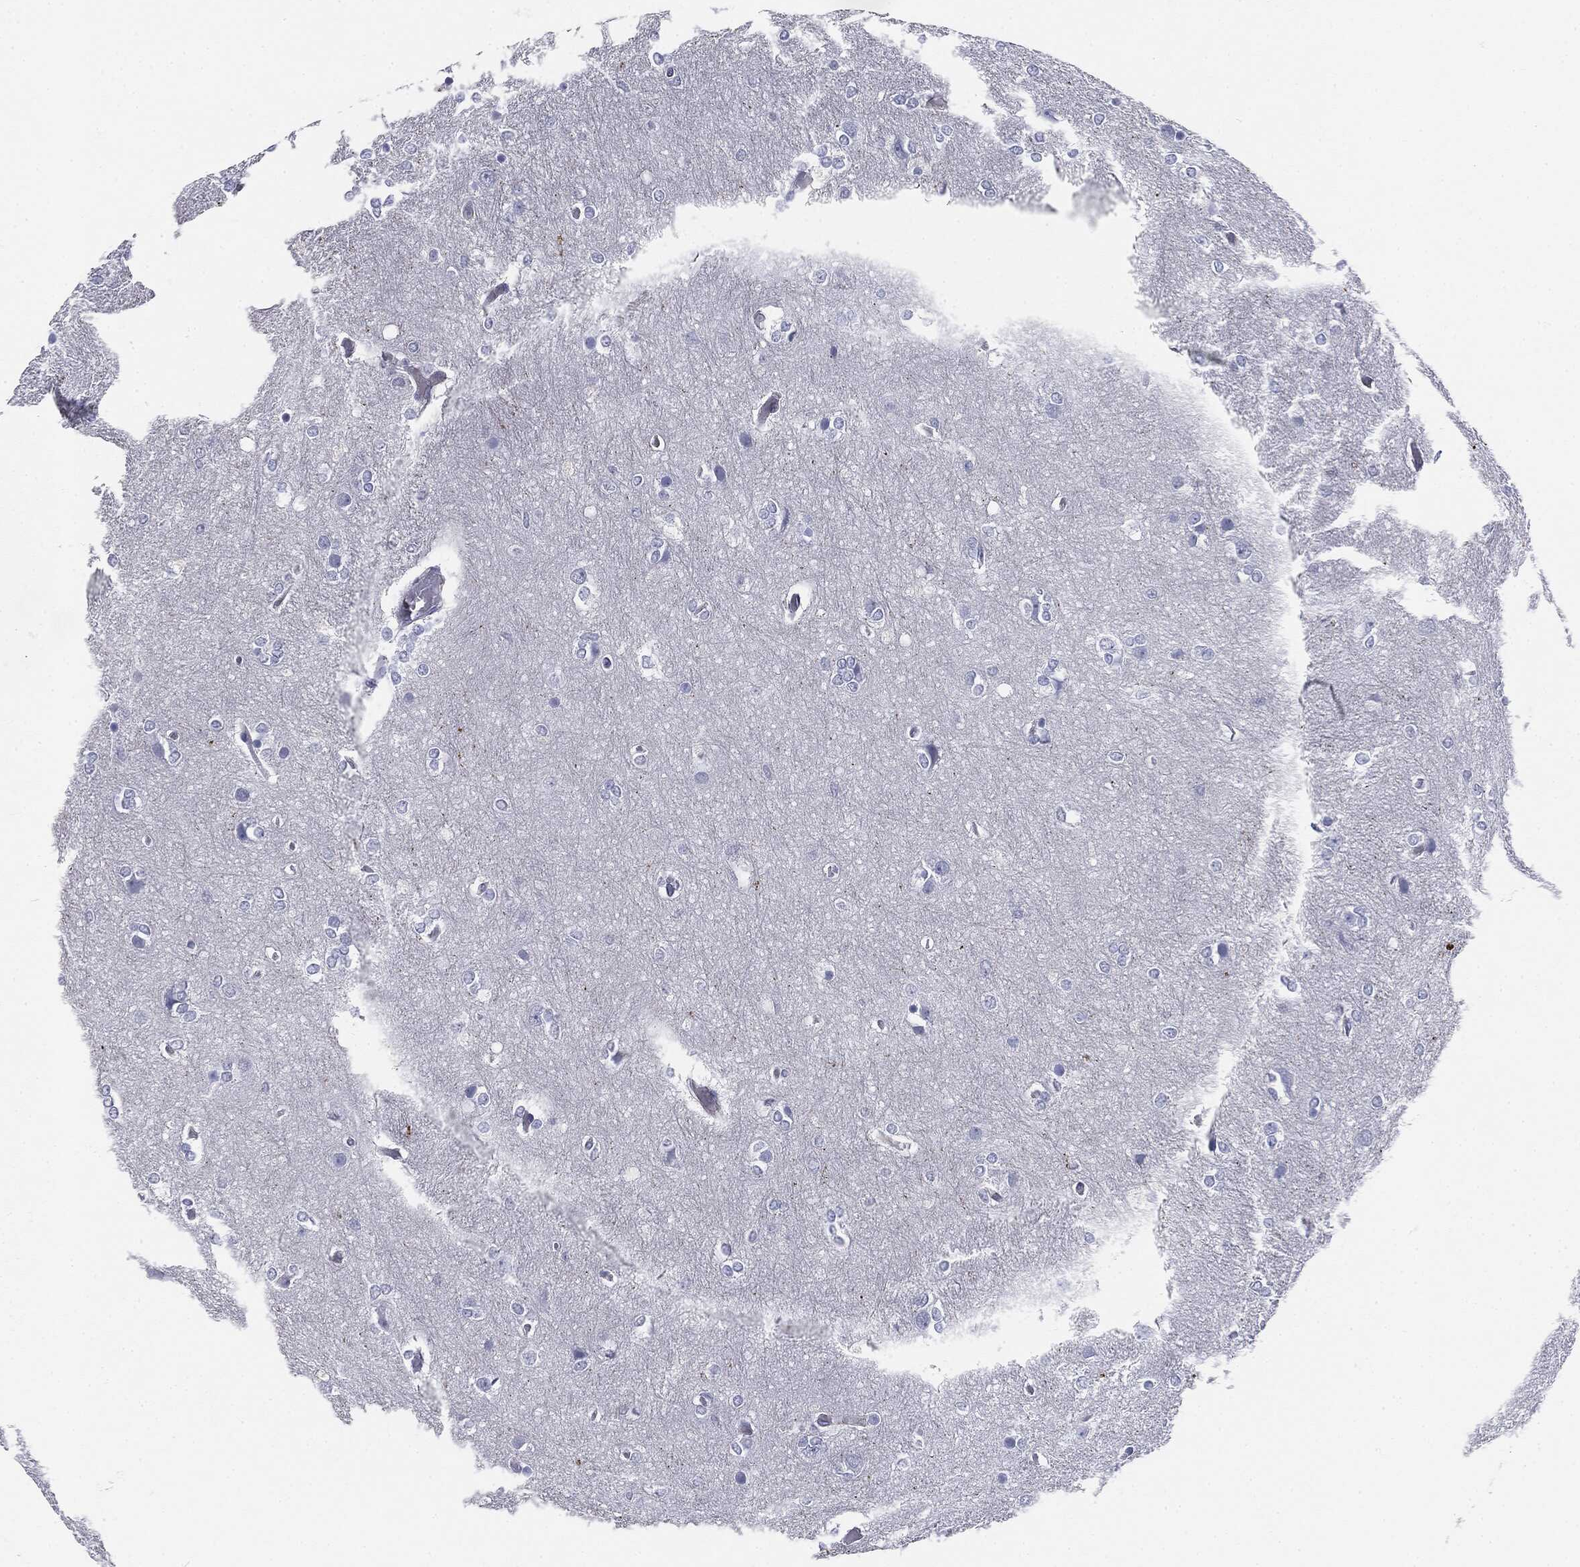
{"staining": {"intensity": "negative", "quantity": "none", "location": "none"}, "tissue": "glioma", "cell_type": "Tumor cells", "image_type": "cancer", "snomed": [{"axis": "morphology", "description": "Glioma, malignant, High grade"}, {"axis": "topography", "description": "Brain"}], "caption": "Micrograph shows no protein staining in tumor cells of glioma tissue. (DAB (3,3'-diaminobenzidine) immunohistochemistry, high magnification).", "gene": "MUC5AC", "patient": {"sex": "female", "age": 61}}